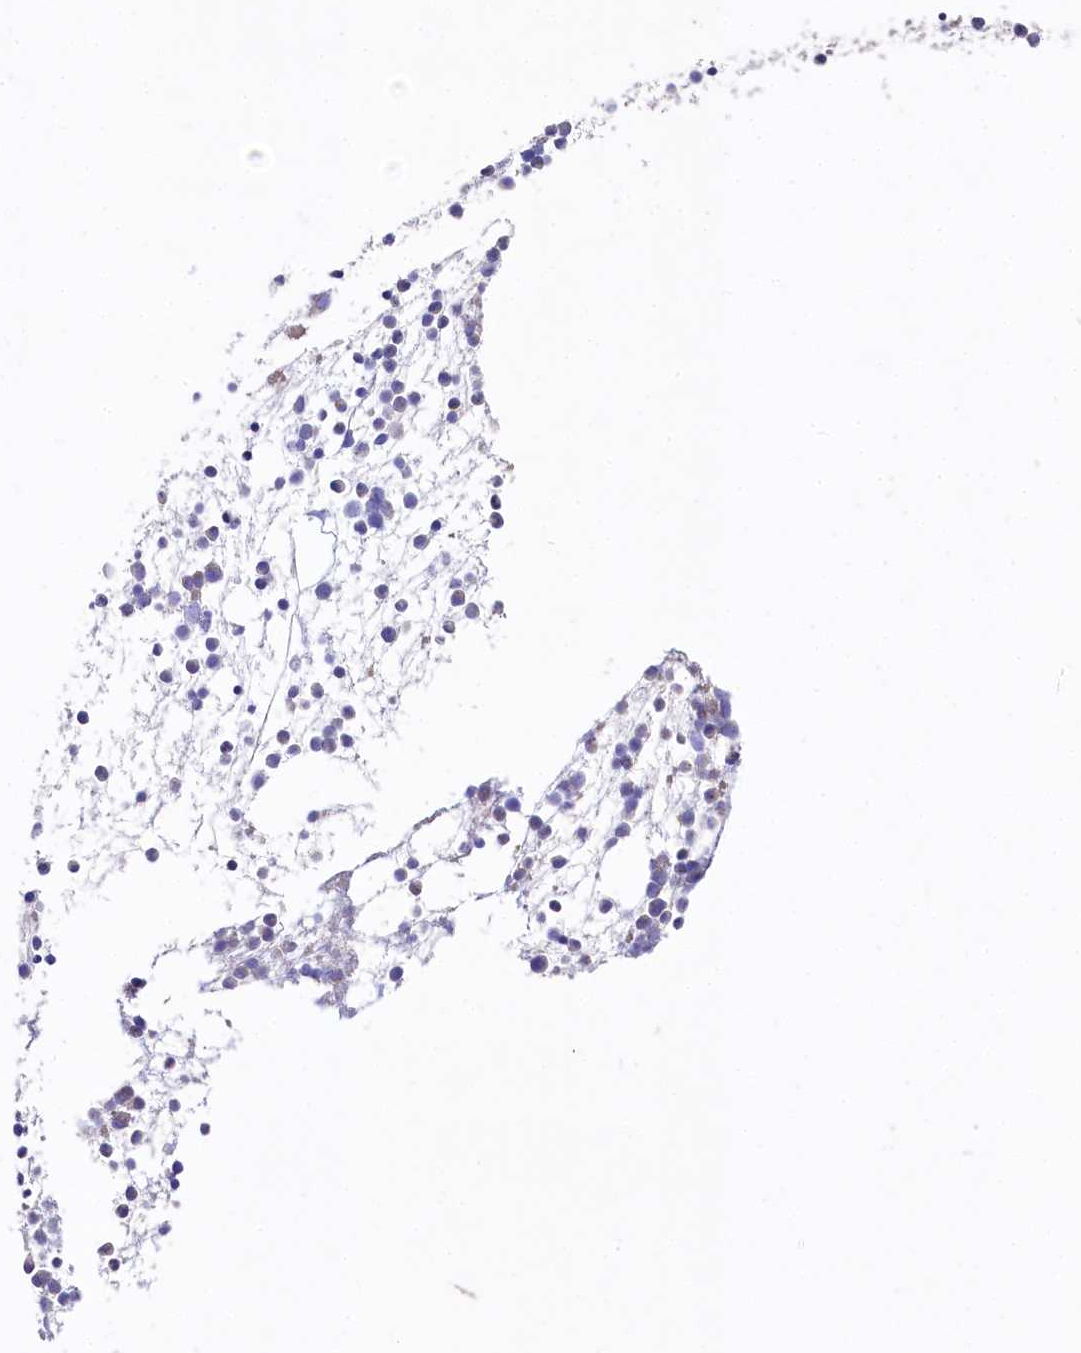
{"staining": {"intensity": "negative", "quantity": "none", "location": "none"}, "tissue": "bone marrow", "cell_type": "Hematopoietic cells", "image_type": "normal", "snomed": [{"axis": "morphology", "description": "Normal tissue, NOS"}, {"axis": "topography", "description": "Bone marrow"}], "caption": "The histopathology image reveals no significant positivity in hematopoietic cells of bone marrow.", "gene": "VPS26B", "patient": {"sex": "male", "age": 54}}